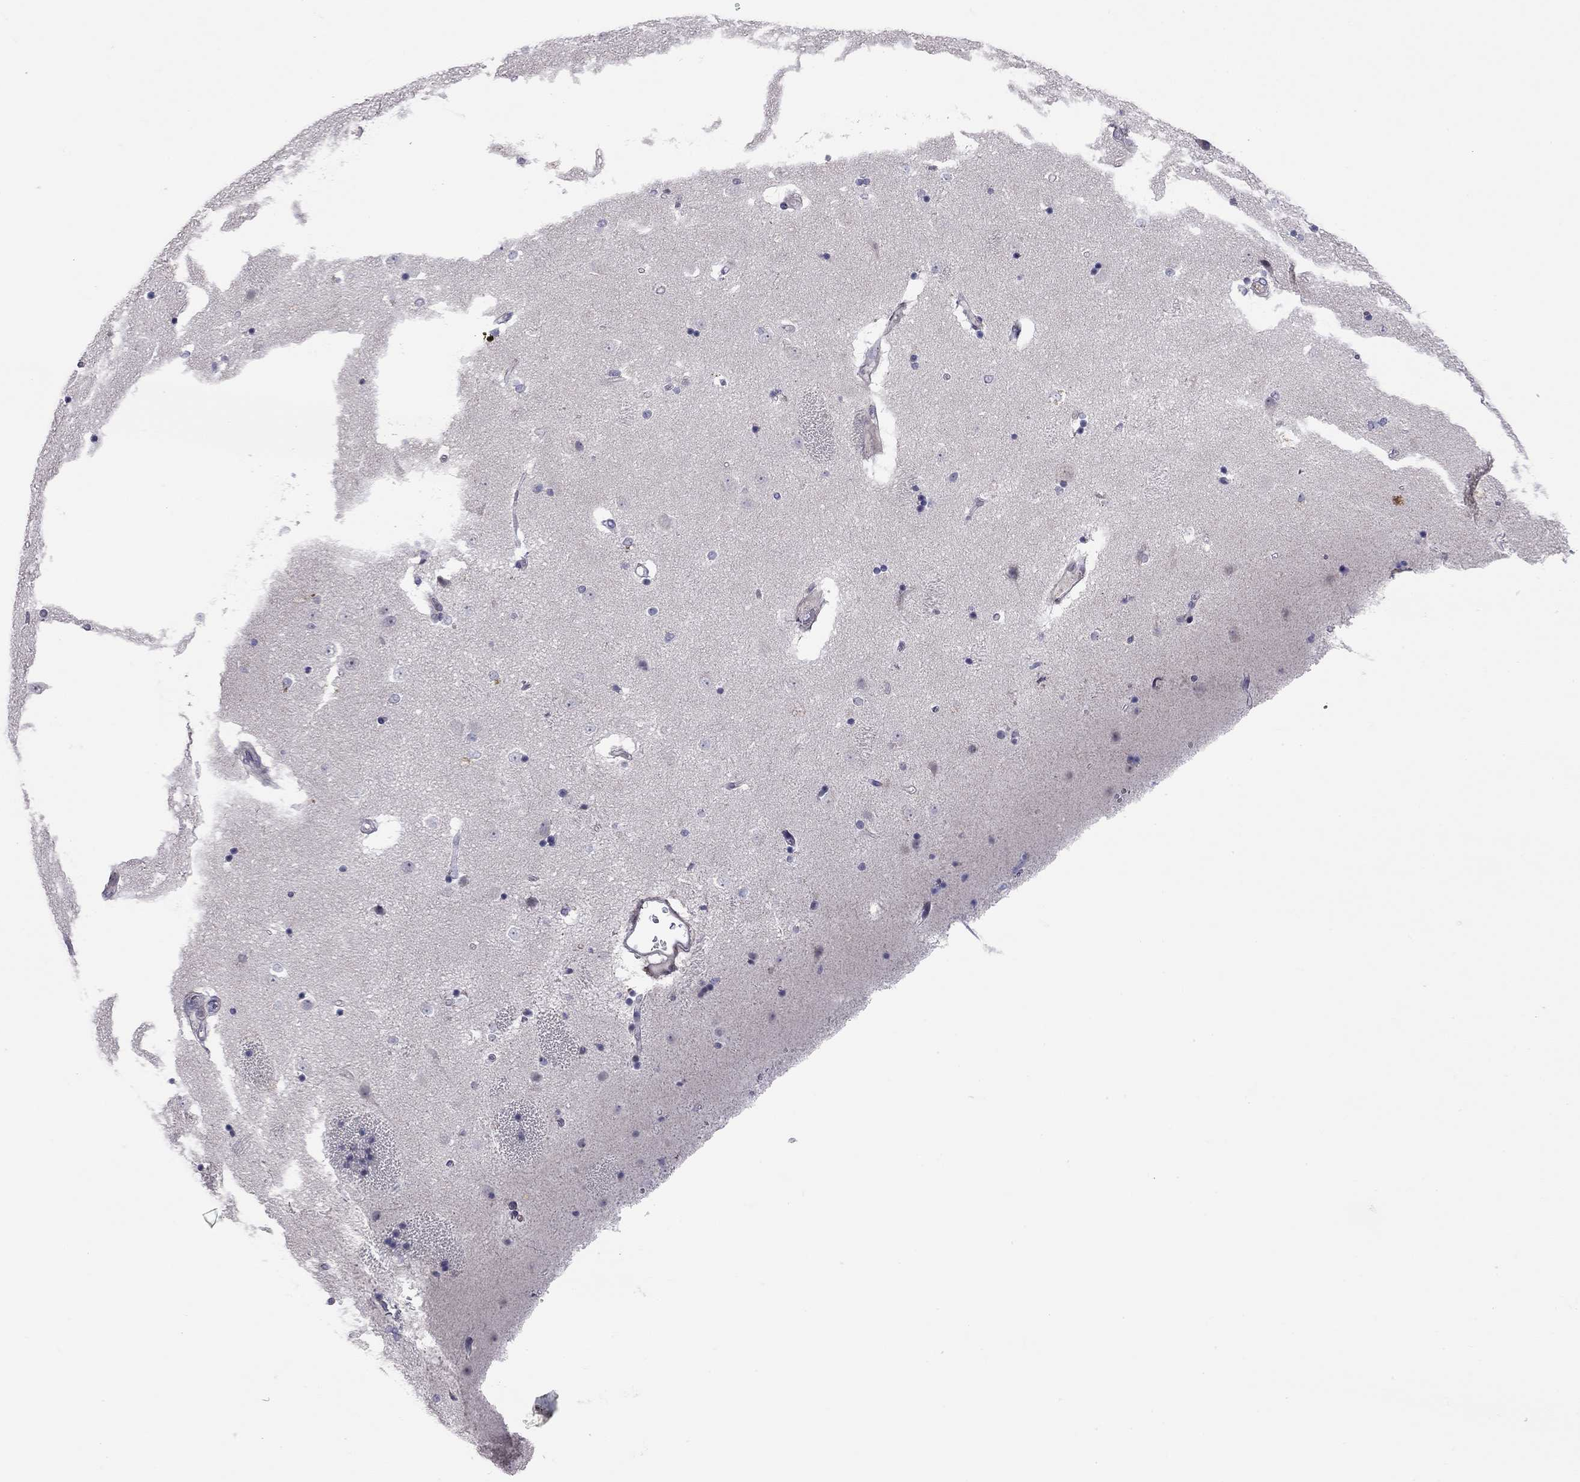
{"staining": {"intensity": "negative", "quantity": "none", "location": "none"}, "tissue": "caudate", "cell_type": "Glial cells", "image_type": "normal", "snomed": [{"axis": "morphology", "description": "Normal tissue, NOS"}, {"axis": "topography", "description": "Lateral ventricle wall"}], "caption": "Immunohistochemistry photomicrograph of normal human caudate stained for a protein (brown), which reveals no positivity in glial cells.", "gene": "C8orf88", "patient": {"sex": "male", "age": 51}}